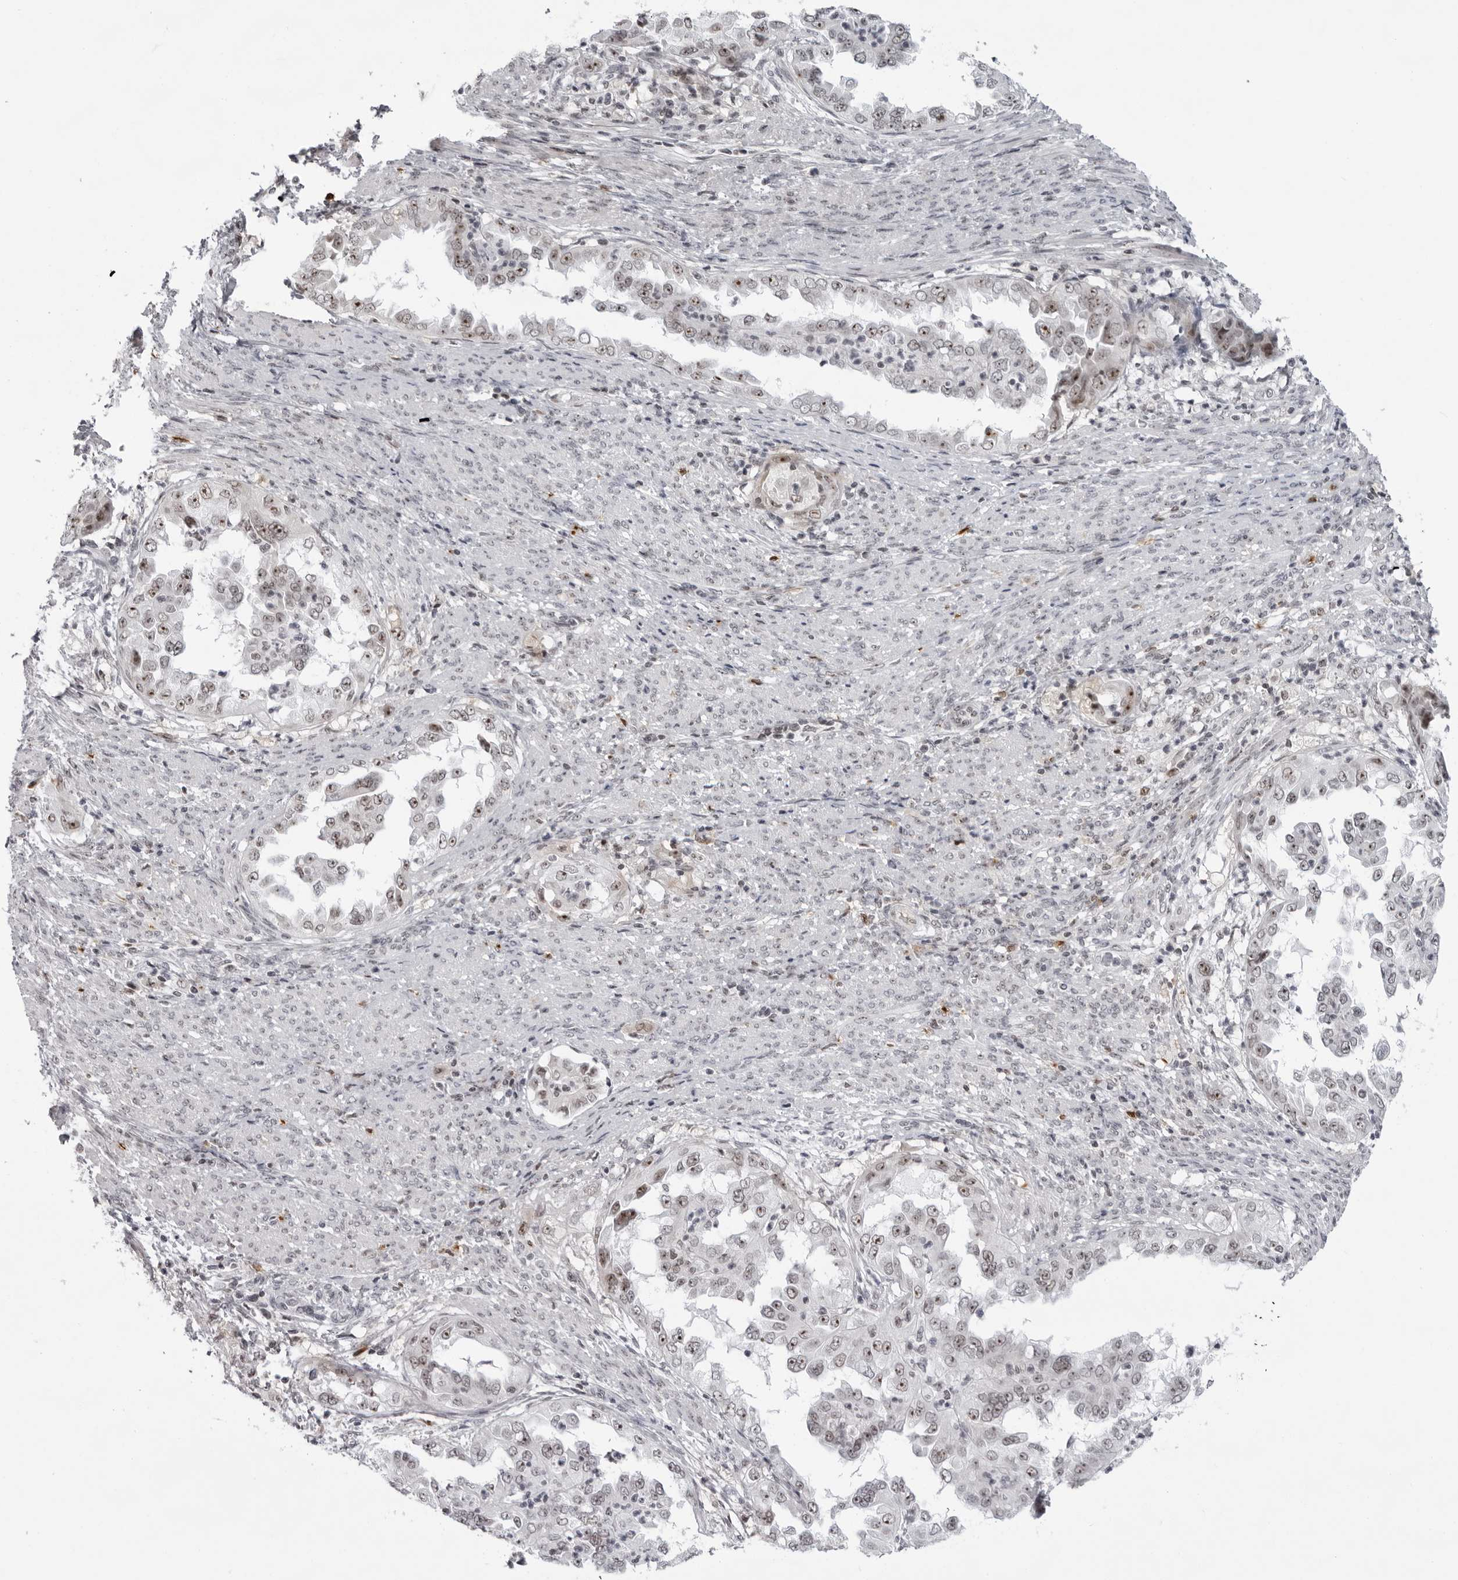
{"staining": {"intensity": "strong", "quantity": ">75%", "location": "nuclear"}, "tissue": "endometrial cancer", "cell_type": "Tumor cells", "image_type": "cancer", "snomed": [{"axis": "morphology", "description": "Adenocarcinoma, NOS"}, {"axis": "topography", "description": "Endometrium"}], "caption": "This image shows IHC staining of endometrial cancer (adenocarcinoma), with high strong nuclear staining in about >75% of tumor cells.", "gene": "EXOSC10", "patient": {"sex": "female", "age": 85}}